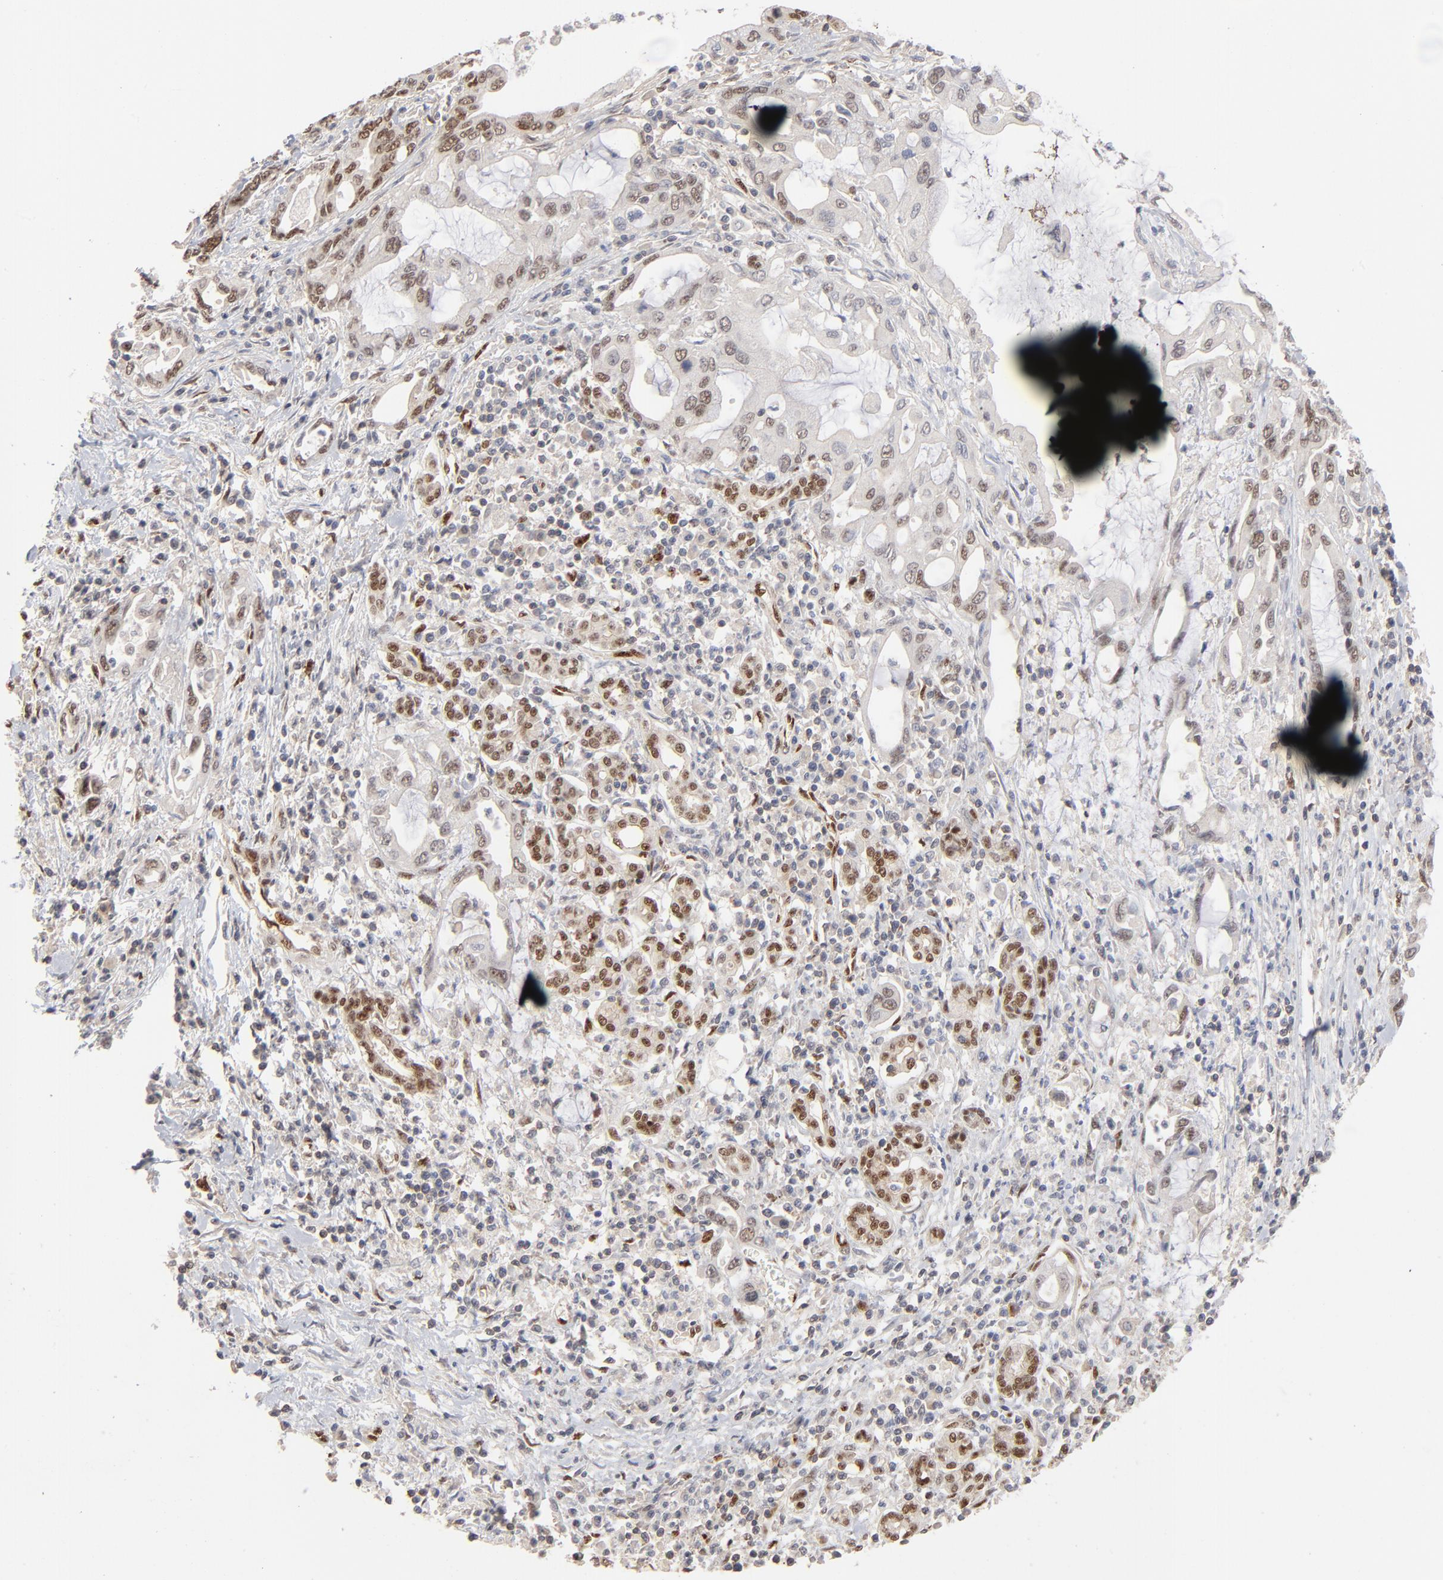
{"staining": {"intensity": "weak", "quantity": "<25%", "location": "nuclear"}, "tissue": "pancreatic cancer", "cell_type": "Tumor cells", "image_type": "cancer", "snomed": [{"axis": "morphology", "description": "Adenocarcinoma, NOS"}, {"axis": "topography", "description": "Pancreas"}], "caption": "Pancreatic cancer was stained to show a protein in brown. There is no significant staining in tumor cells.", "gene": "NFIB", "patient": {"sex": "female", "age": 57}}